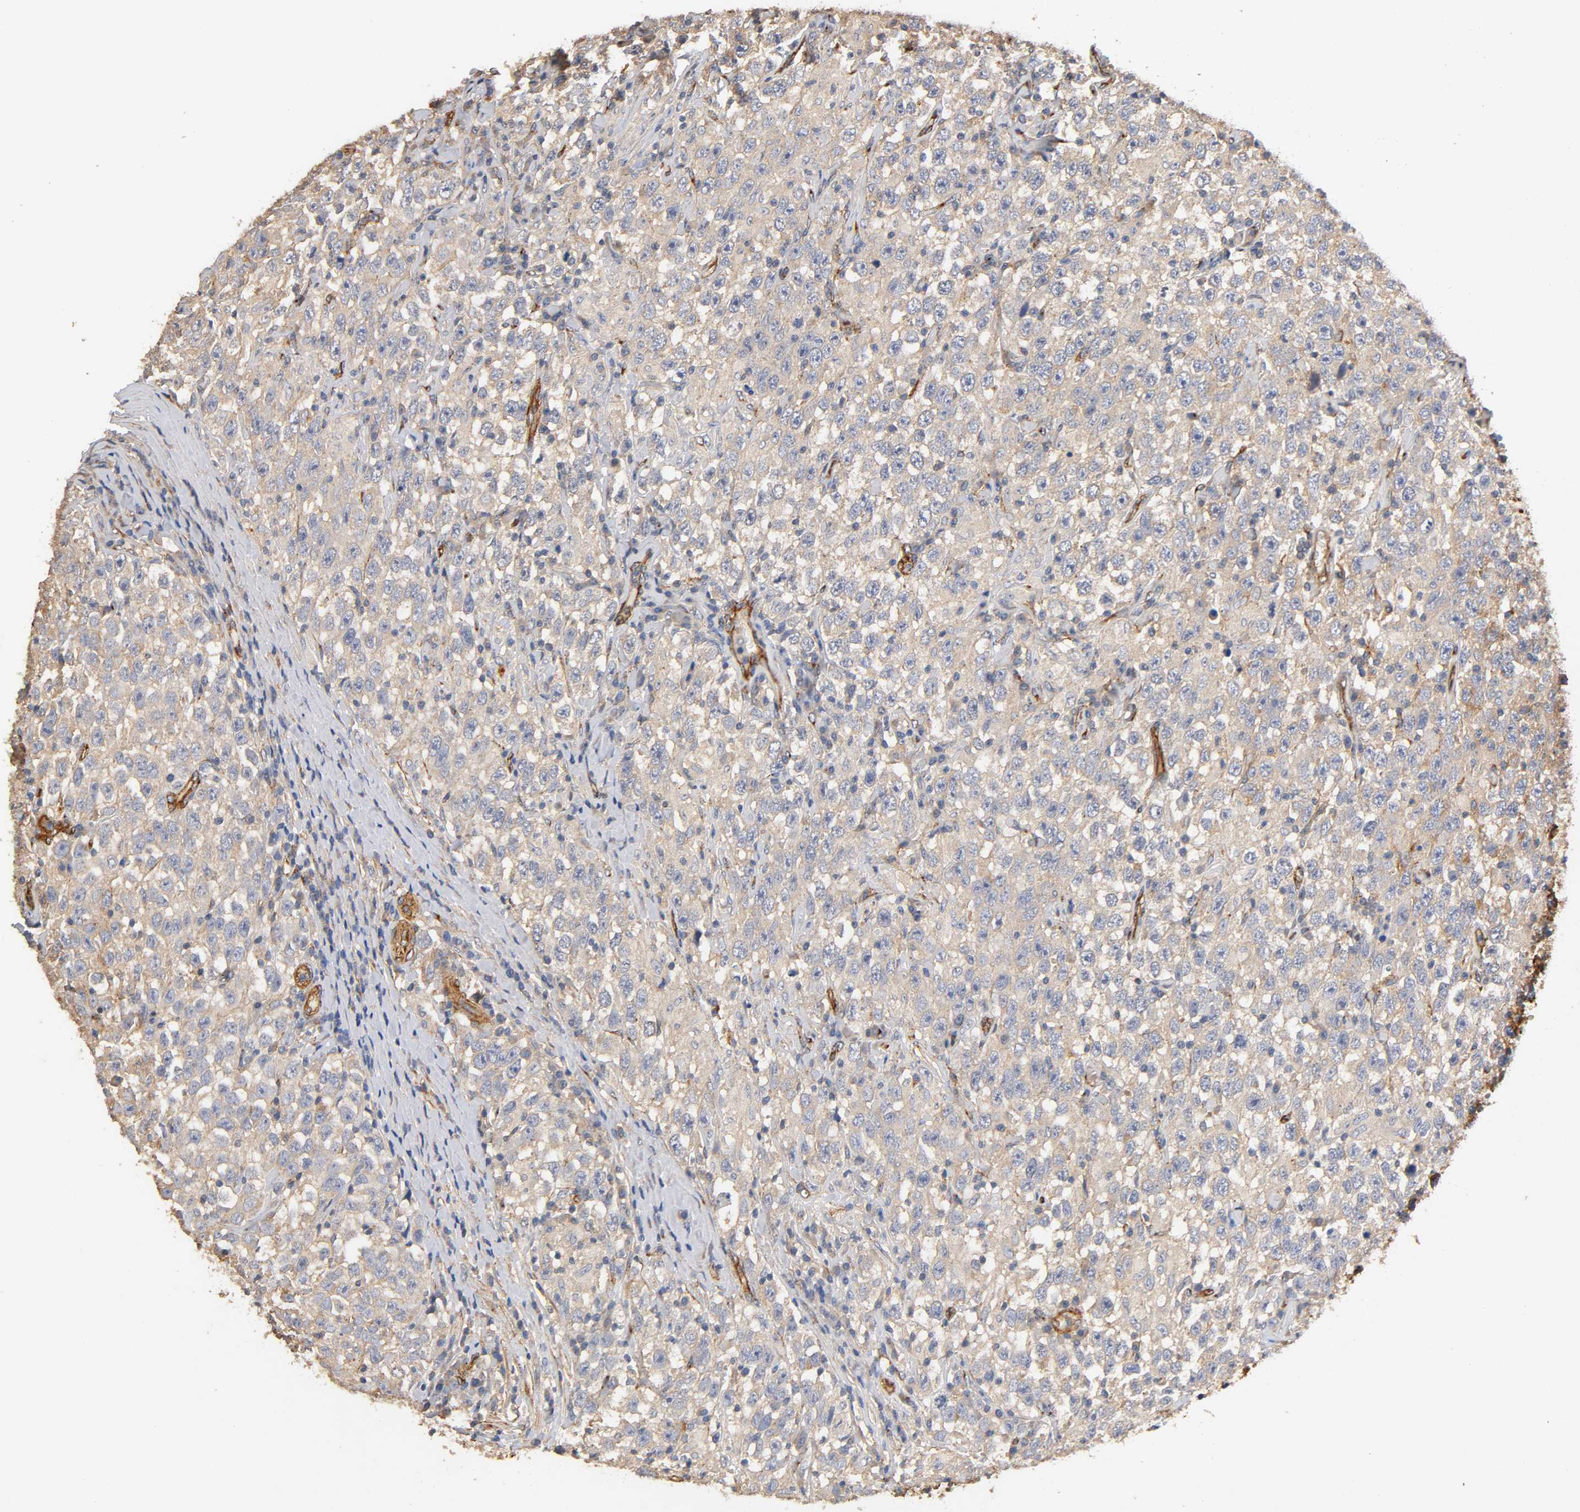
{"staining": {"intensity": "weak", "quantity": "25%-75%", "location": "cytoplasmic/membranous"}, "tissue": "testis cancer", "cell_type": "Tumor cells", "image_type": "cancer", "snomed": [{"axis": "morphology", "description": "Seminoma, NOS"}, {"axis": "topography", "description": "Testis"}], "caption": "A high-resolution photomicrograph shows immunohistochemistry (IHC) staining of testis cancer (seminoma), which reveals weak cytoplasmic/membranous expression in approximately 25%-75% of tumor cells. (IHC, brightfield microscopy, high magnification).", "gene": "IFITM3", "patient": {"sex": "male", "age": 41}}